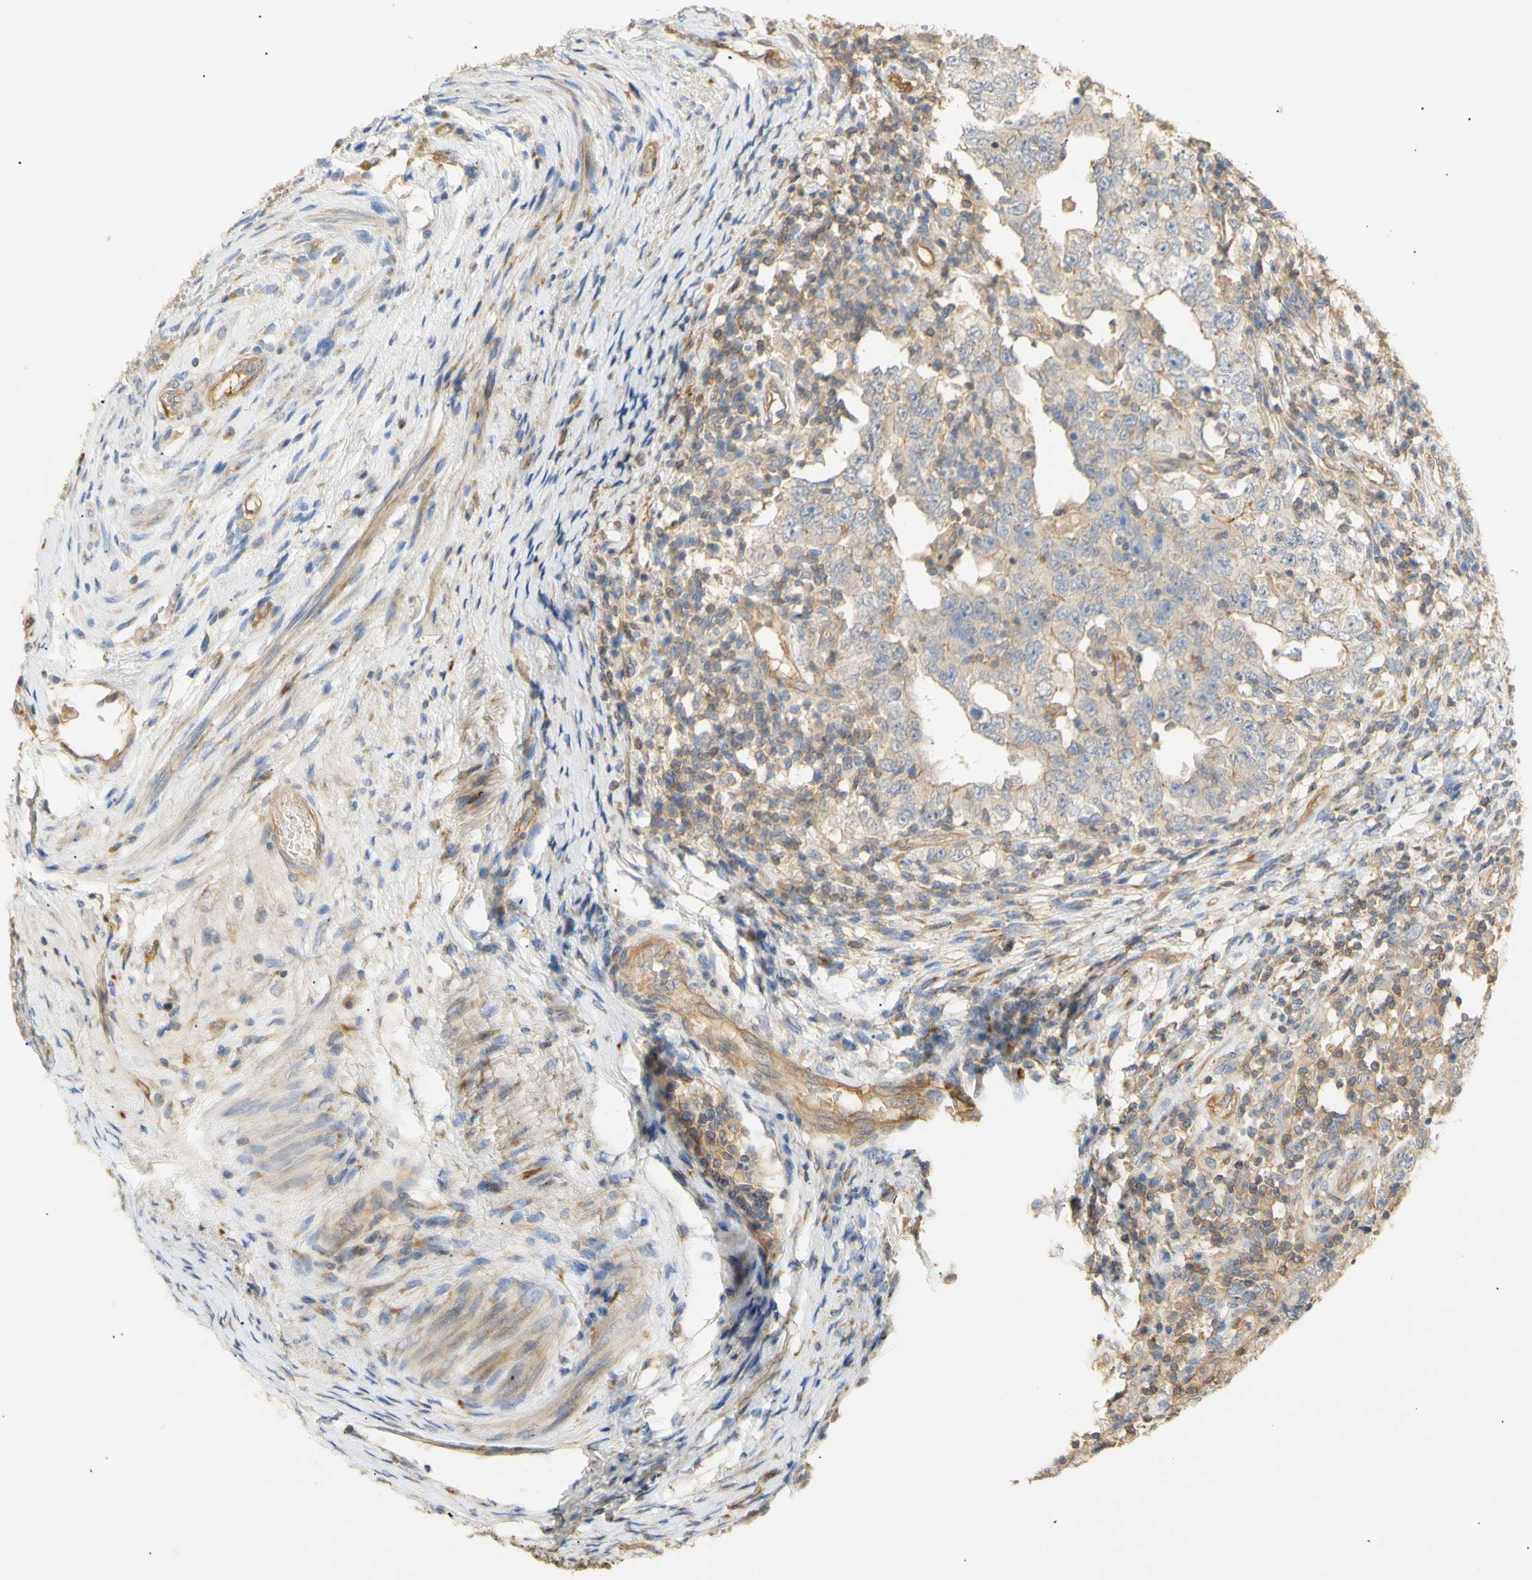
{"staining": {"intensity": "weak", "quantity": "<25%", "location": "cytoplasmic/membranous"}, "tissue": "testis cancer", "cell_type": "Tumor cells", "image_type": "cancer", "snomed": [{"axis": "morphology", "description": "Carcinoma, Embryonal, NOS"}, {"axis": "topography", "description": "Testis"}], "caption": "IHC micrograph of neoplastic tissue: testis cancer stained with DAB (3,3'-diaminobenzidine) shows no significant protein positivity in tumor cells.", "gene": "KCNE4", "patient": {"sex": "male", "age": 26}}